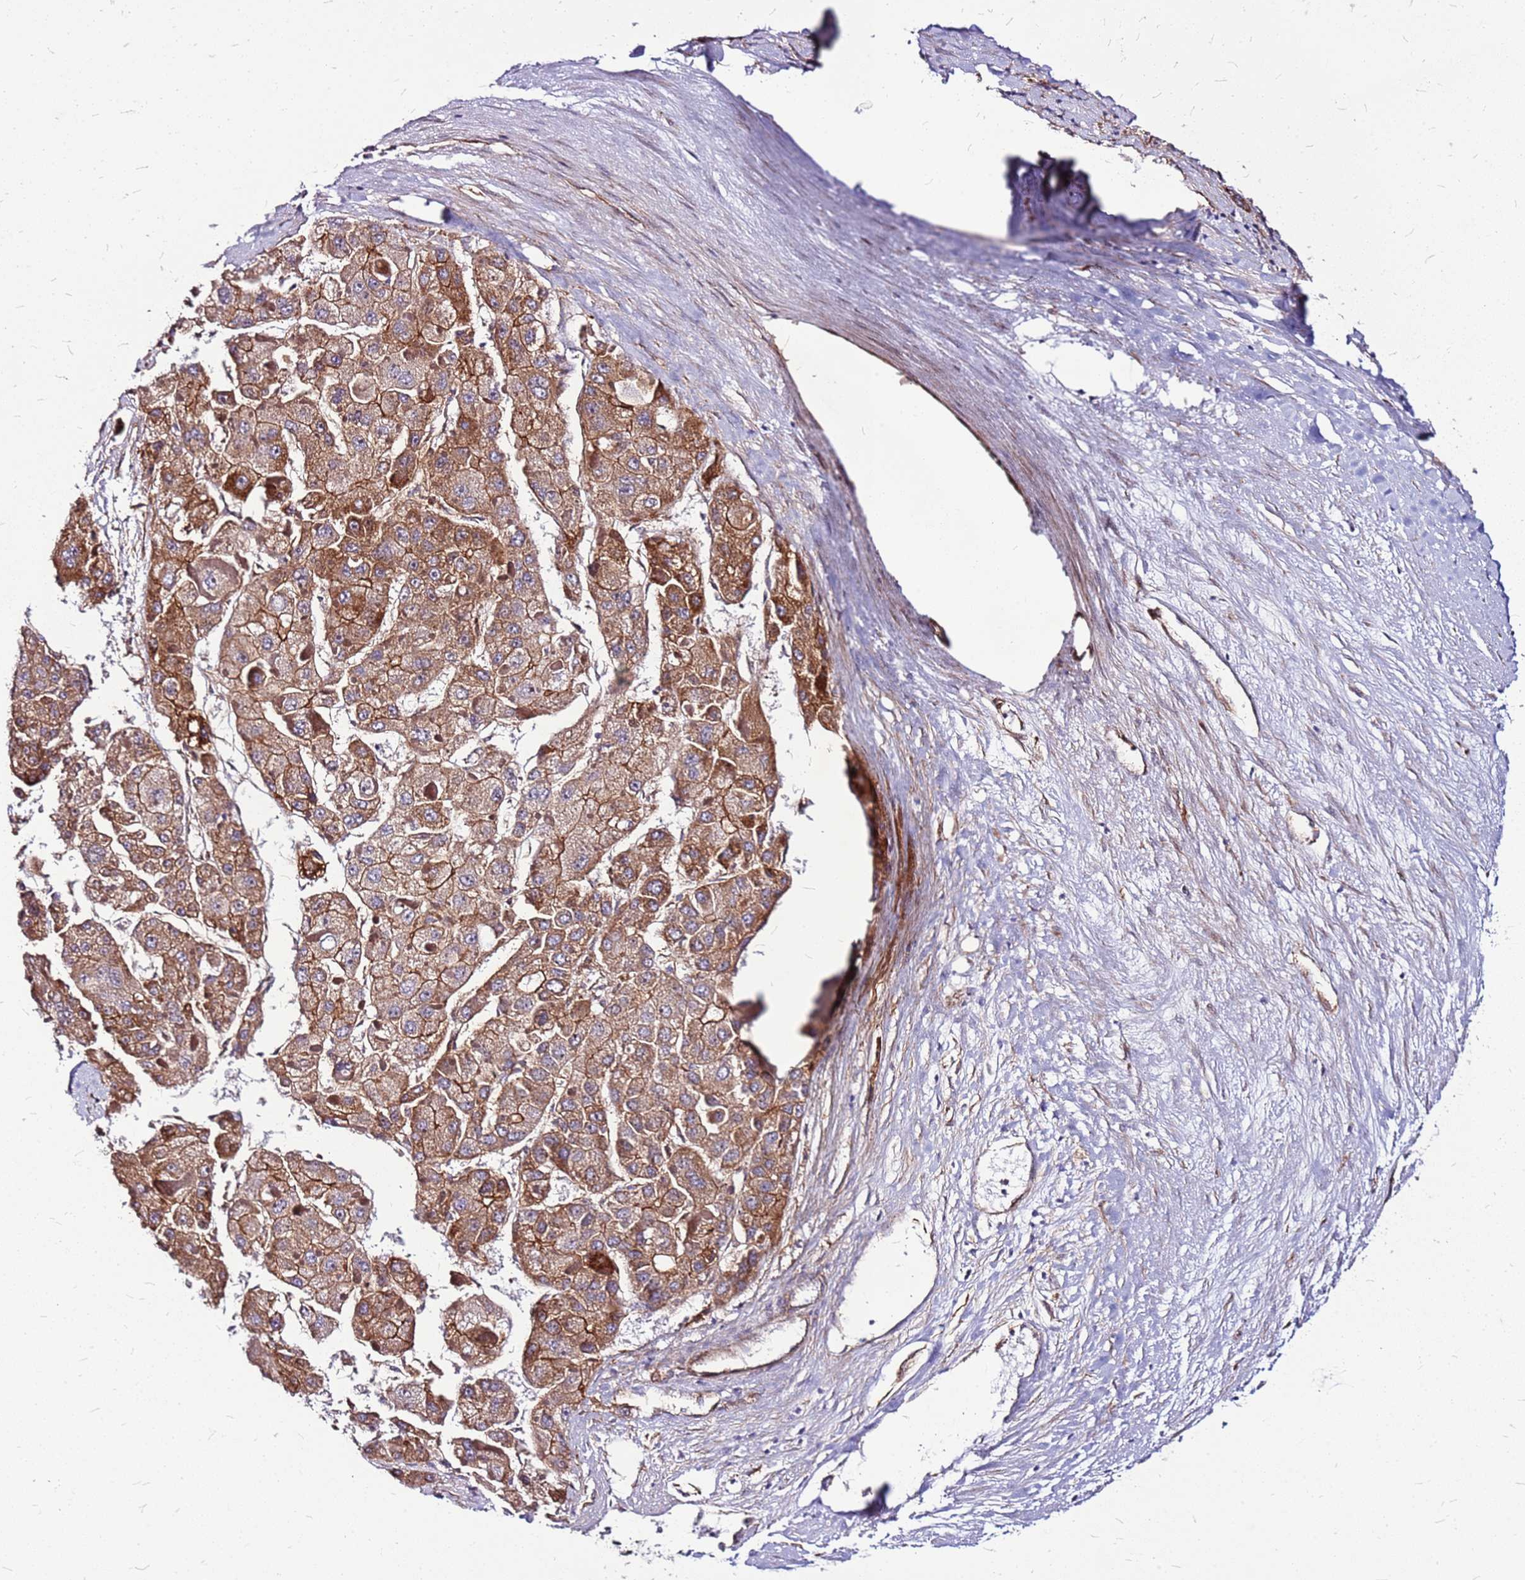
{"staining": {"intensity": "strong", "quantity": ">75%", "location": "cytoplasmic/membranous"}, "tissue": "liver cancer", "cell_type": "Tumor cells", "image_type": "cancer", "snomed": [{"axis": "morphology", "description": "Carcinoma, Hepatocellular, NOS"}, {"axis": "topography", "description": "Liver"}], "caption": "A brown stain highlights strong cytoplasmic/membranous expression of a protein in liver cancer tumor cells. (brown staining indicates protein expression, while blue staining denotes nuclei).", "gene": "TOPAZ1", "patient": {"sex": "female", "age": 73}}